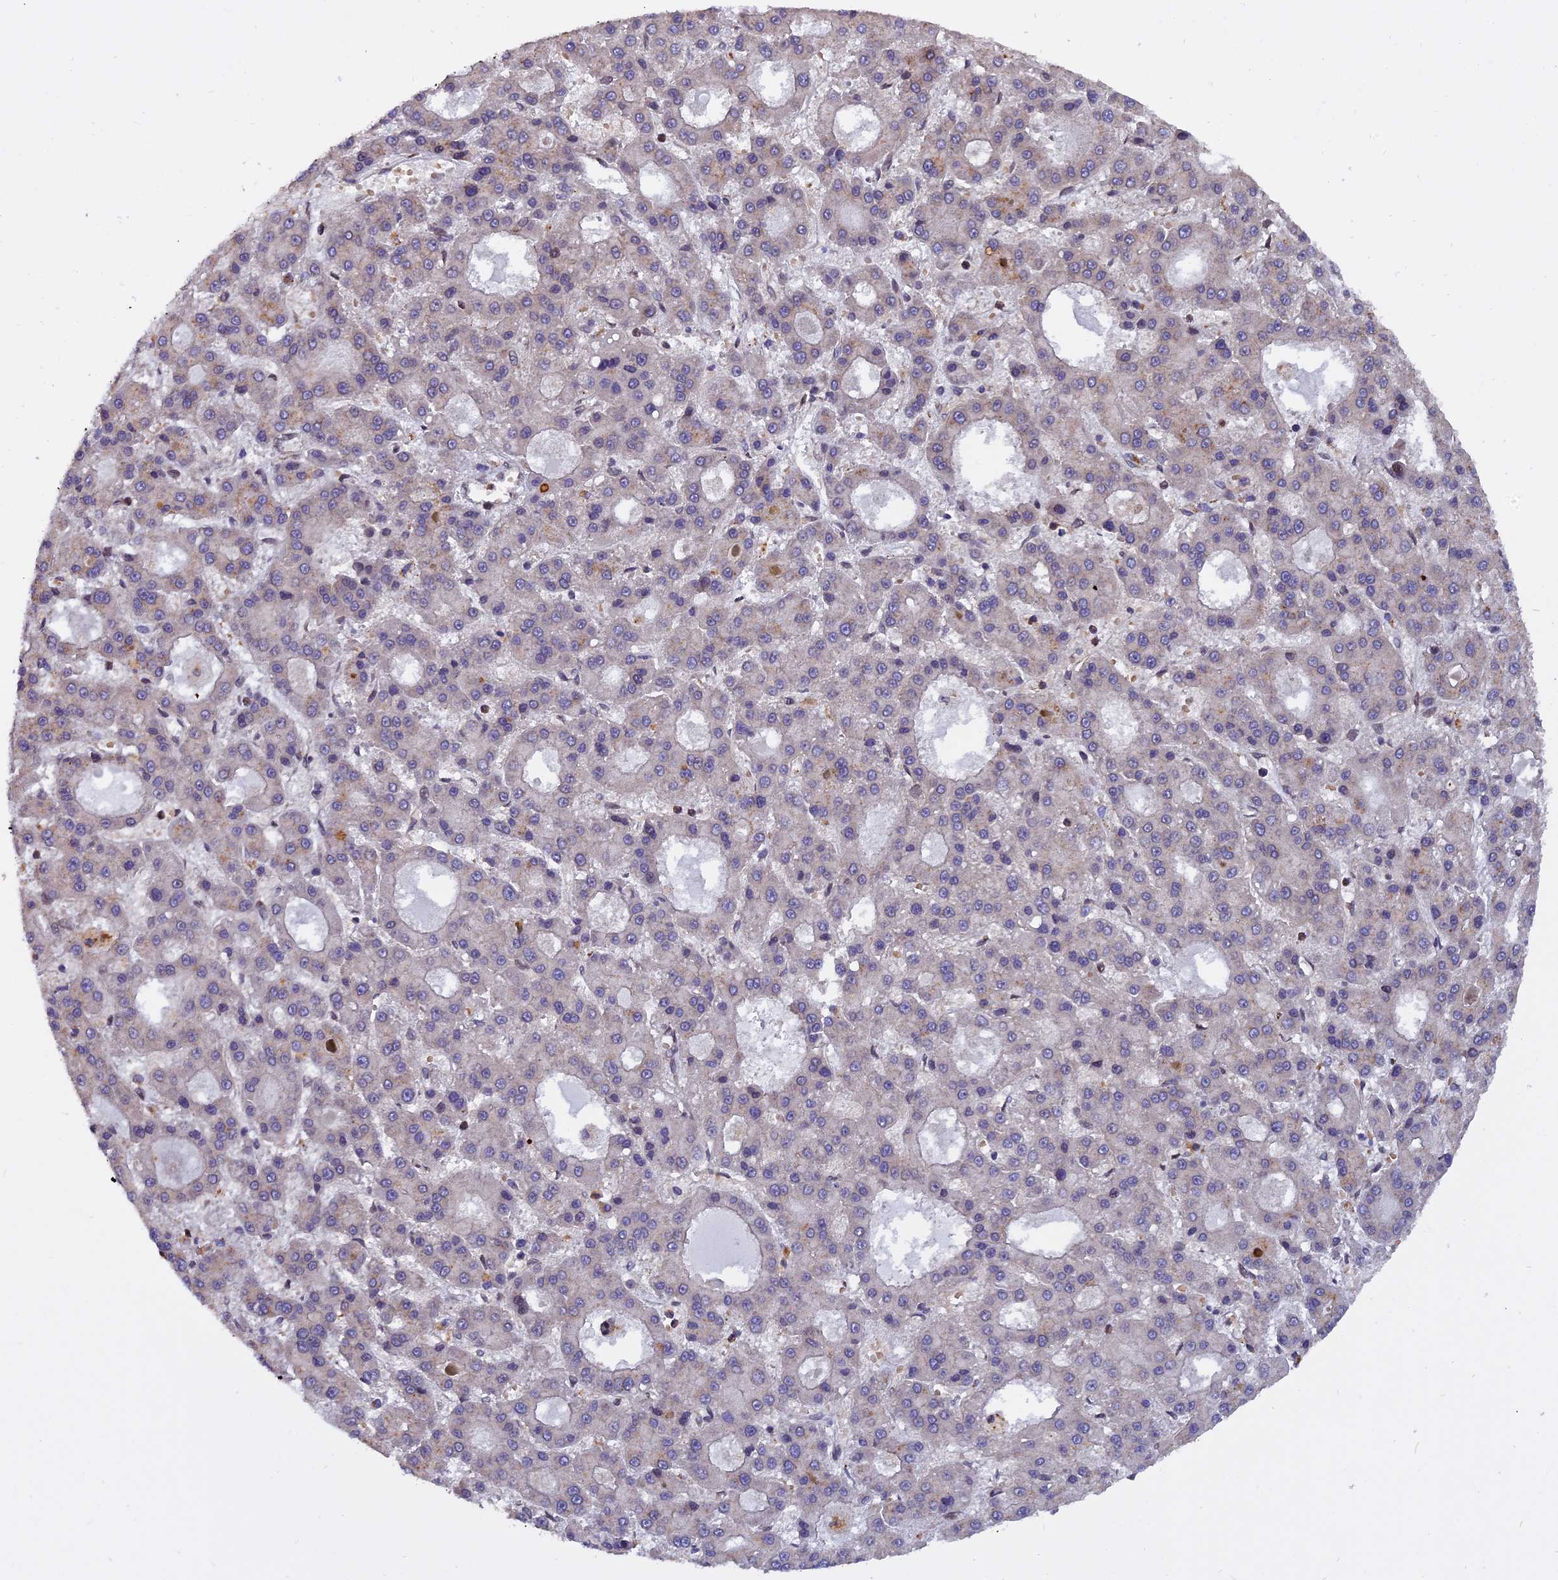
{"staining": {"intensity": "negative", "quantity": "none", "location": "none"}, "tissue": "liver cancer", "cell_type": "Tumor cells", "image_type": "cancer", "snomed": [{"axis": "morphology", "description": "Carcinoma, Hepatocellular, NOS"}, {"axis": "topography", "description": "Liver"}], "caption": "Immunohistochemical staining of liver hepatocellular carcinoma reveals no significant expression in tumor cells.", "gene": "CHMP2A", "patient": {"sex": "male", "age": 70}}